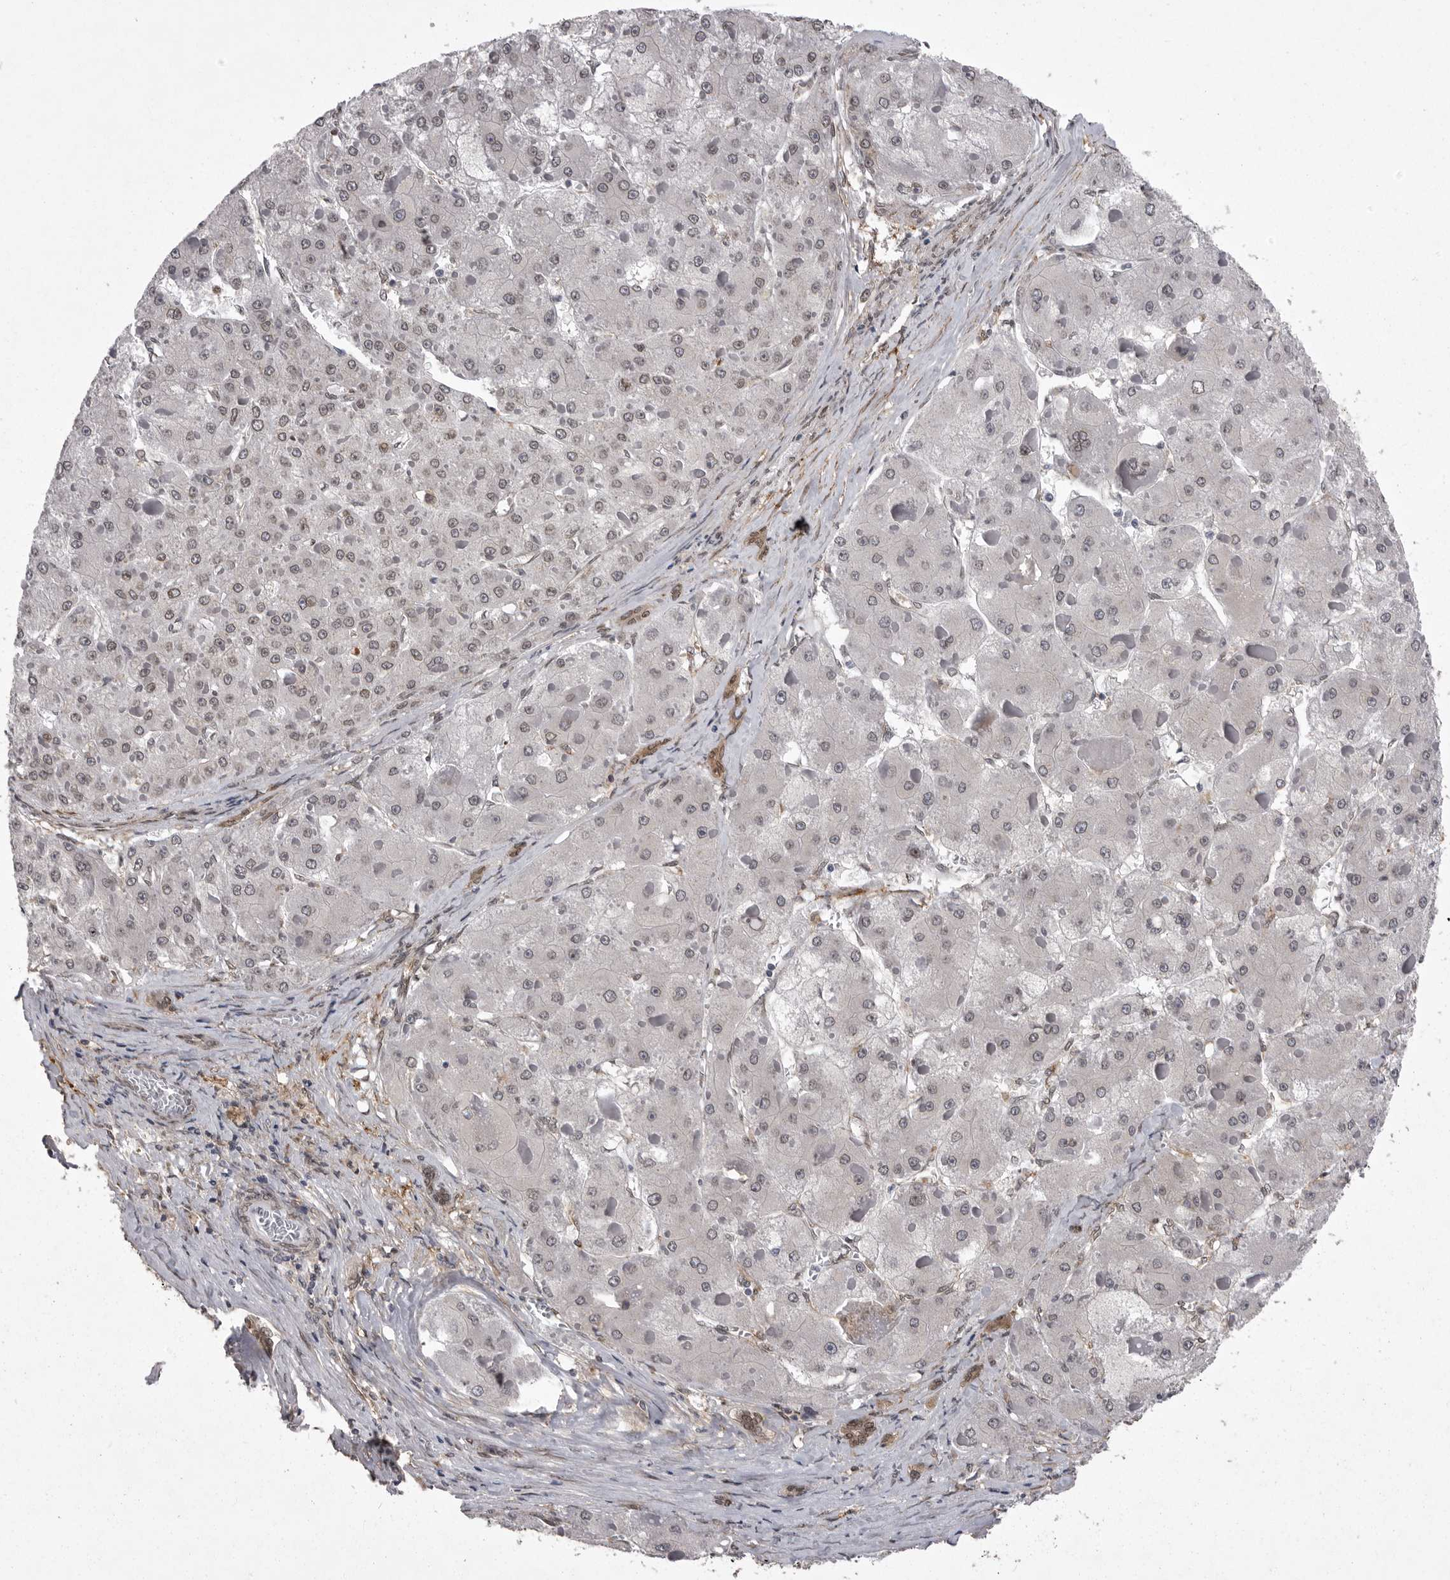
{"staining": {"intensity": "negative", "quantity": "none", "location": "none"}, "tissue": "liver cancer", "cell_type": "Tumor cells", "image_type": "cancer", "snomed": [{"axis": "morphology", "description": "Carcinoma, Hepatocellular, NOS"}, {"axis": "topography", "description": "Liver"}], "caption": "Immunohistochemistry photomicrograph of liver hepatocellular carcinoma stained for a protein (brown), which shows no expression in tumor cells.", "gene": "ABL1", "patient": {"sex": "female", "age": 73}}